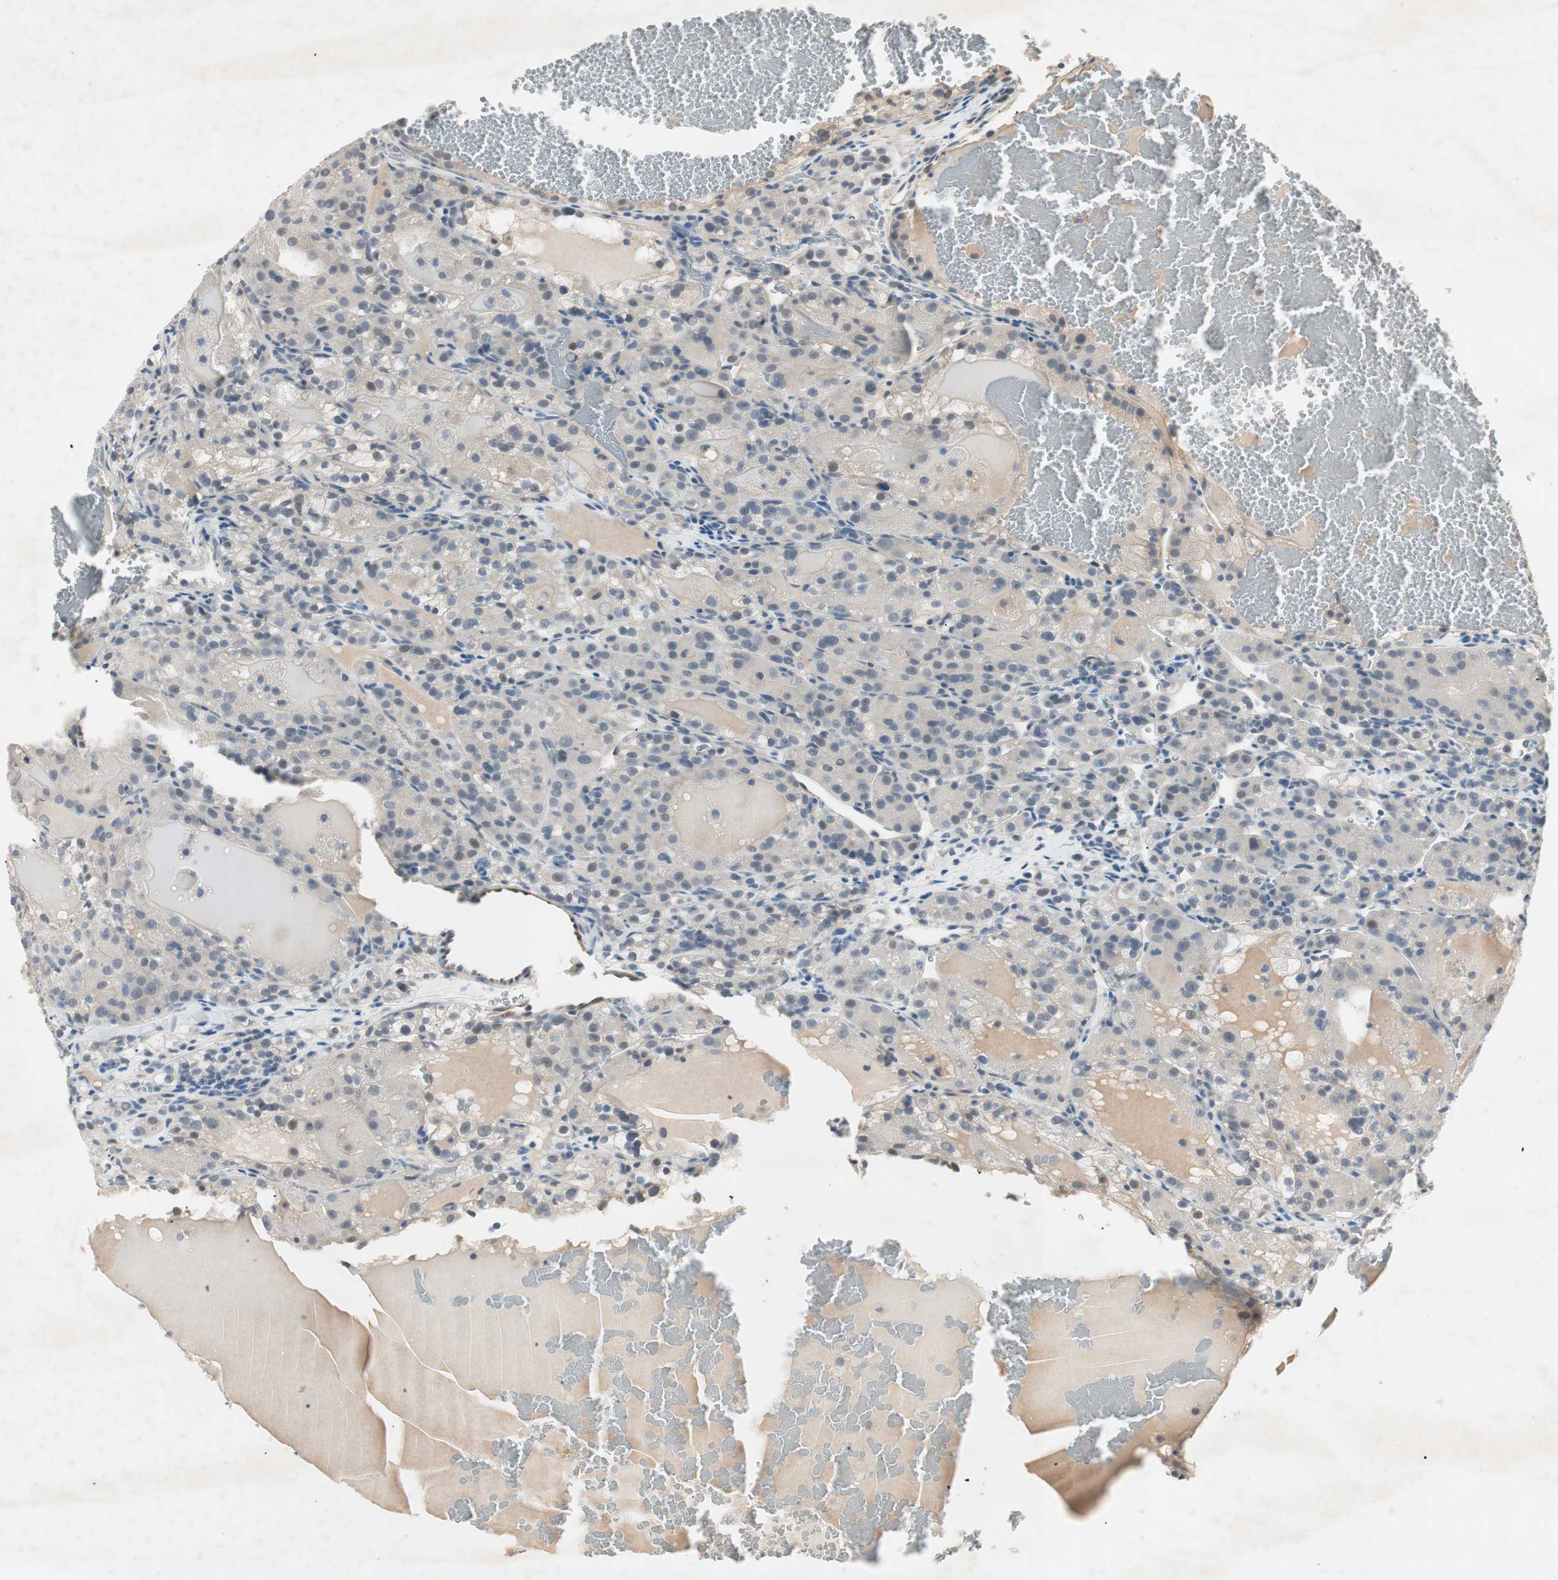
{"staining": {"intensity": "weak", "quantity": ">75%", "location": "cytoplasmic/membranous,nuclear"}, "tissue": "renal cancer", "cell_type": "Tumor cells", "image_type": "cancer", "snomed": [{"axis": "morphology", "description": "Normal tissue, NOS"}, {"axis": "morphology", "description": "Adenocarcinoma, NOS"}, {"axis": "topography", "description": "Kidney"}], "caption": "Weak cytoplasmic/membranous and nuclear staining is seen in about >75% of tumor cells in renal cancer.", "gene": "ITGB4", "patient": {"sex": "male", "age": 61}}